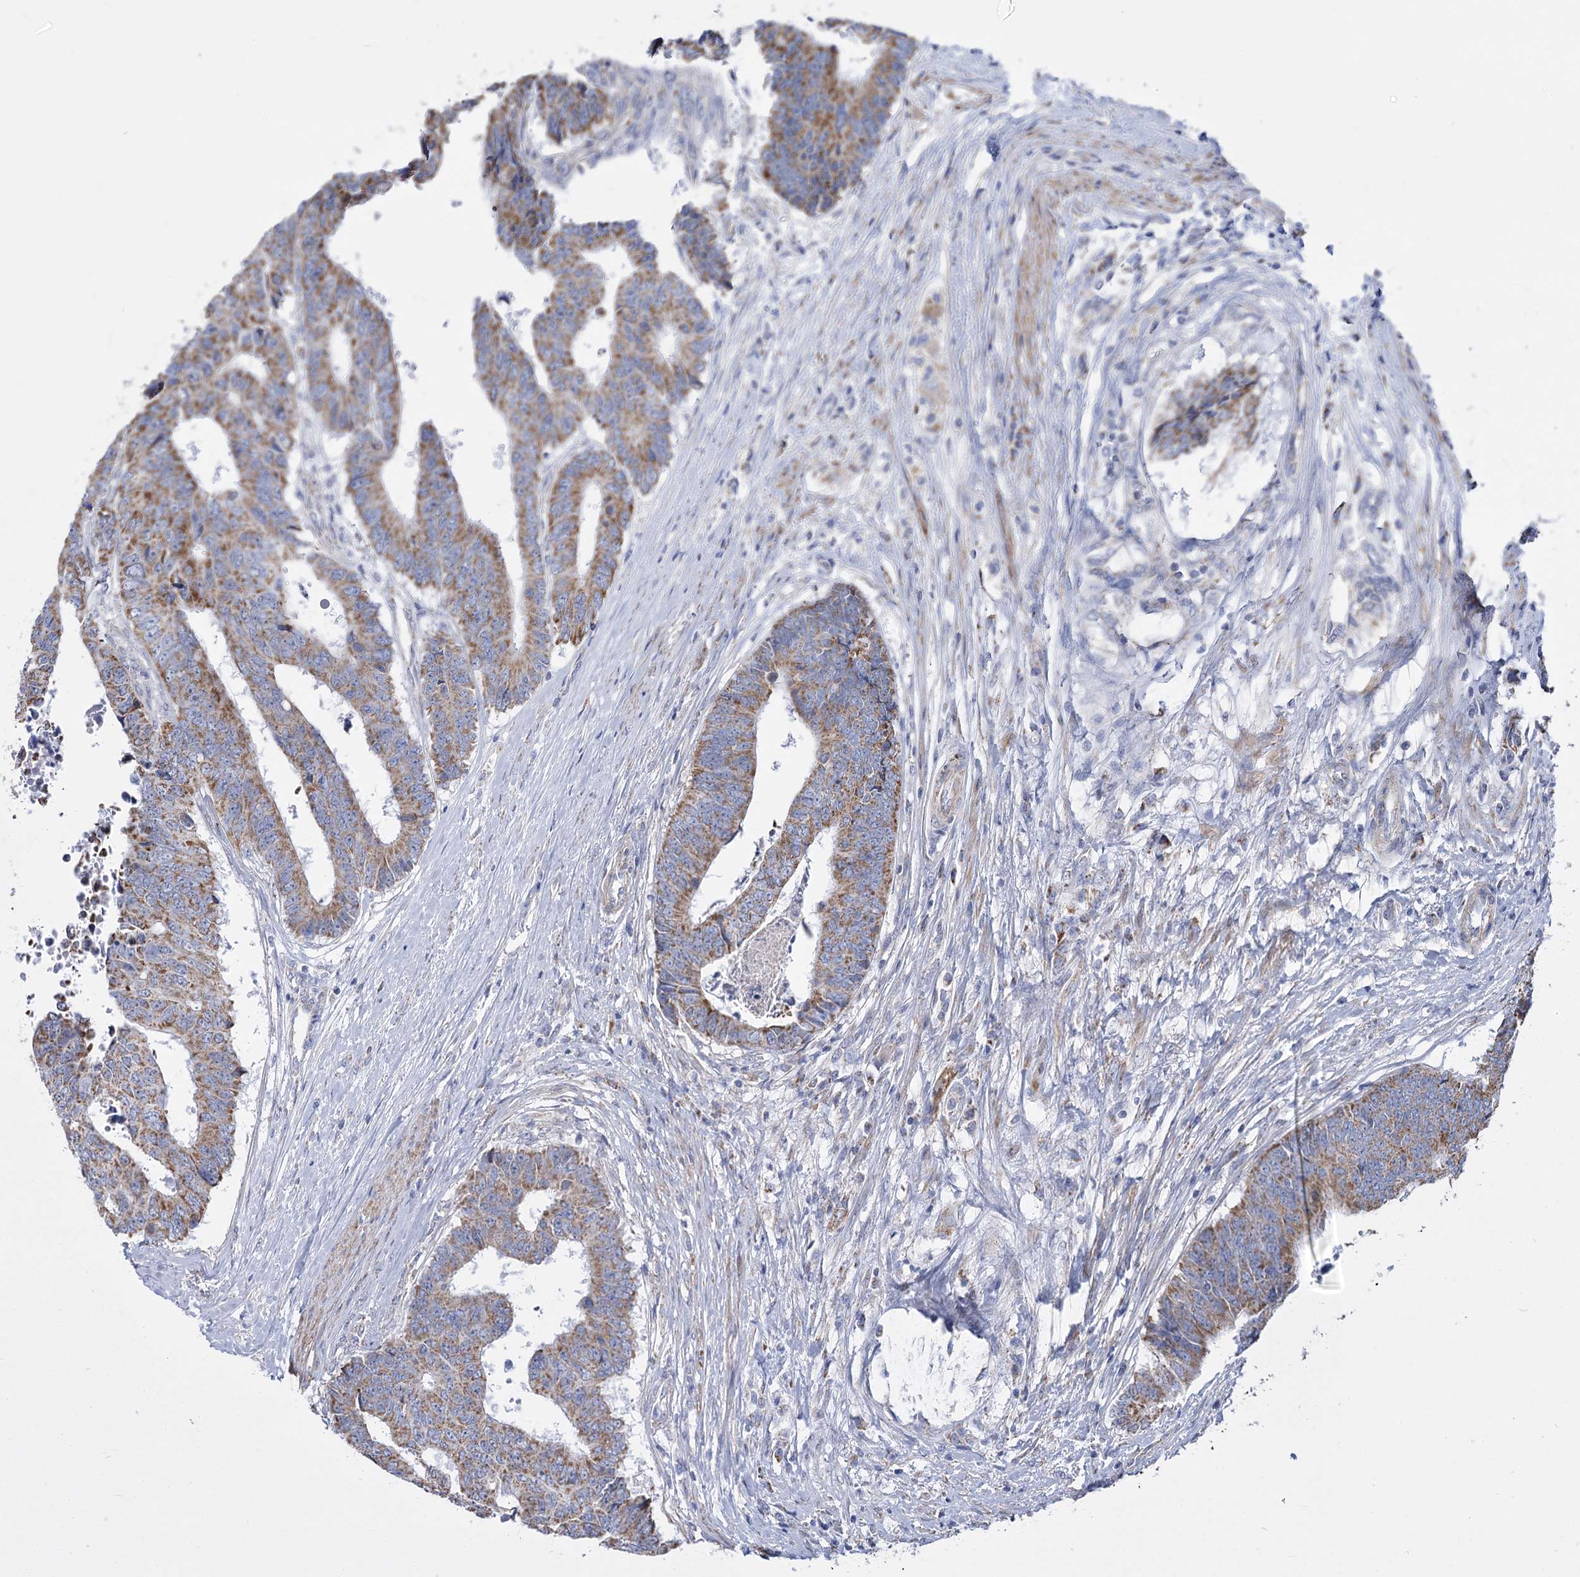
{"staining": {"intensity": "moderate", "quantity": ">75%", "location": "cytoplasmic/membranous"}, "tissue": "colorectal cancer", "cell_type": "Tumor cells", "image_type": "cancer", "snomed": [{"axis": "morphology", "description": "Adenocarcinoma, NOS"}, {"axis": "topography", "description": "Rectum"}], "caption": "Protein staining of colorectal cancer tissue exhibits moderate cytoplasmic/membranous positivity in approximately >75% of tumor cells.", "gene": "PDHB", "patient": {"sex": "male", "age": 84}}